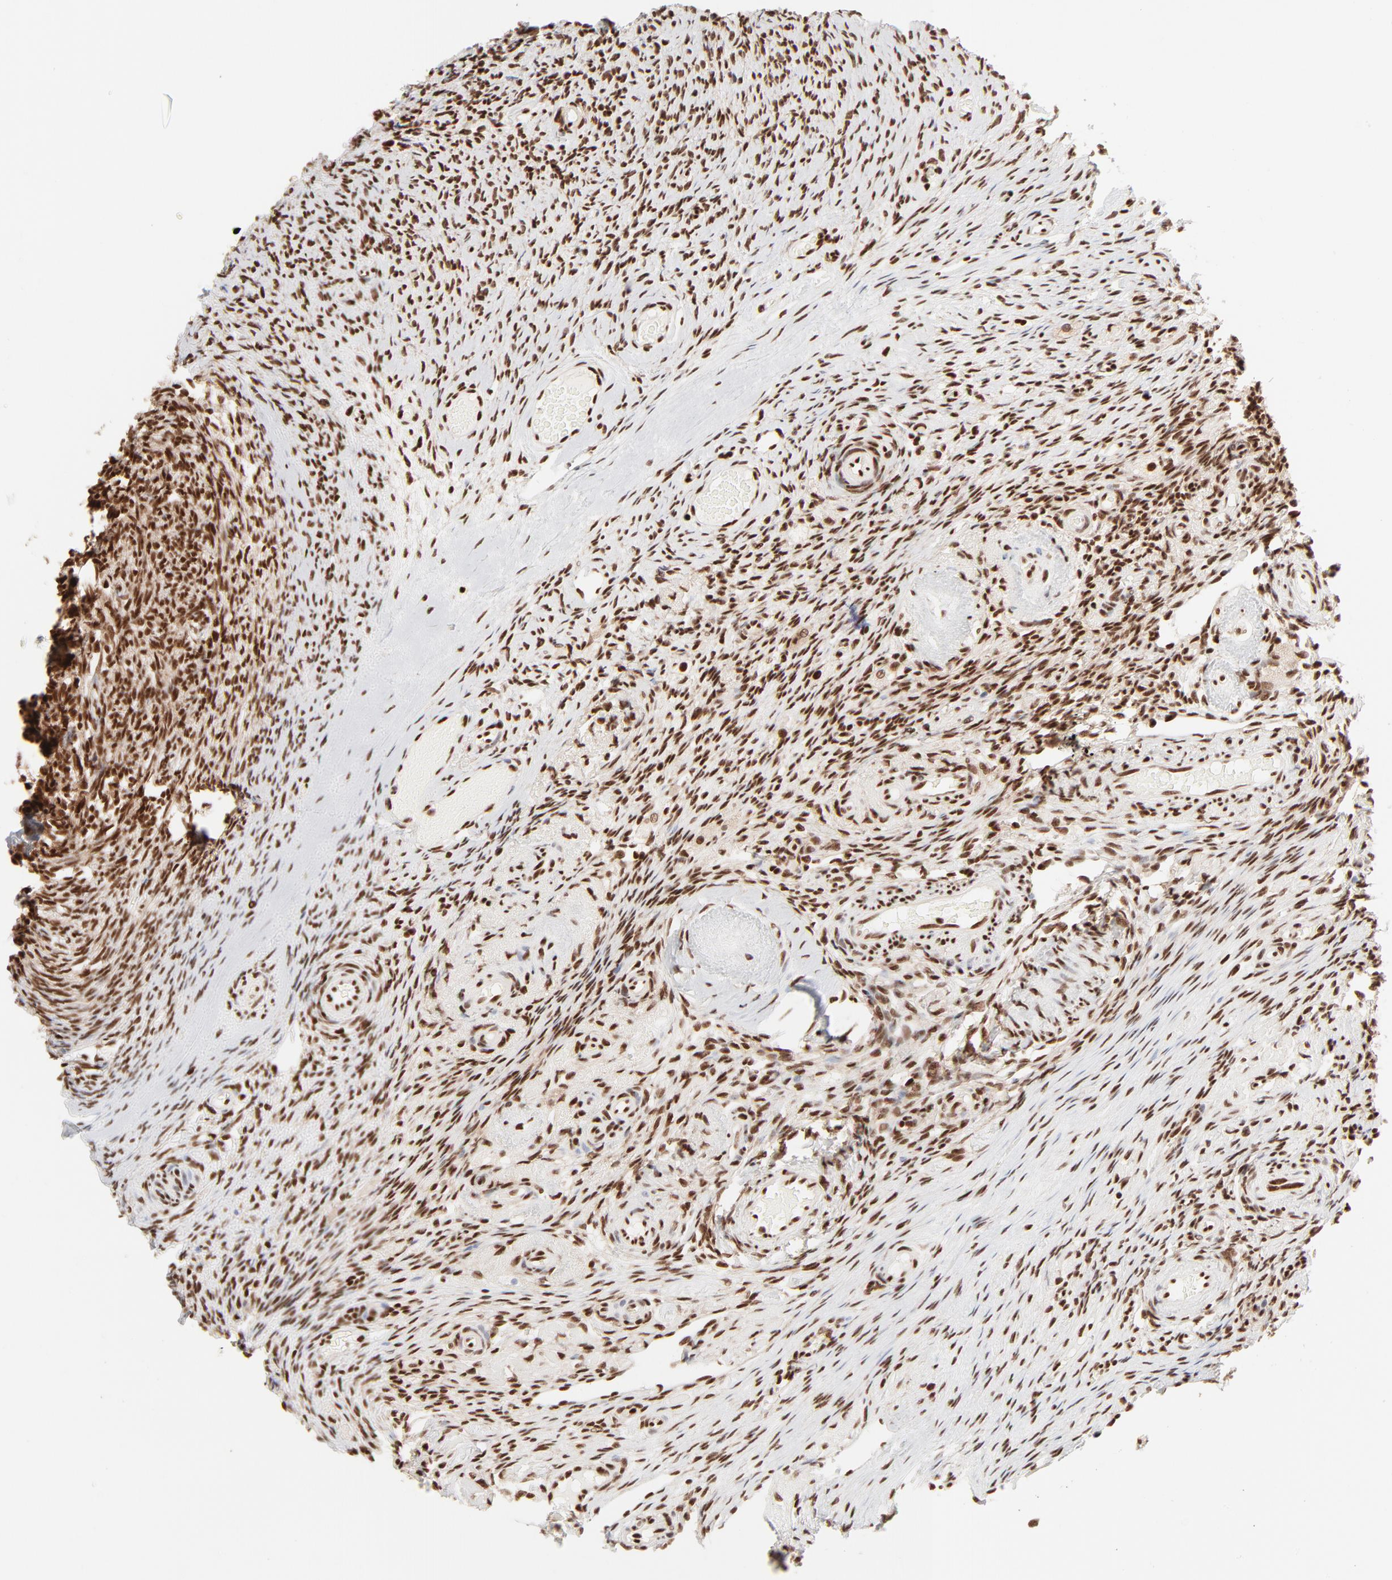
{"staining": {"intensity": "strong", "quantity": ">75%", "location": "nuclear"}, "tissue": "ovary", "cell_type": "Ovarian stroma cells", "image_type": "normal", "snomed": [{"axis": "morphology", "description": "Normal tissue, NOS"}, {"axis": "topography", "description": "Ovary"}], "caption": "This is a micrograph of immunohistochemistry staining of benign ovary, which shows strong expression in the nuclear of ovarian stroma cells.", "gene": "TARDBP", "patient": {"sex": "female", "age": 60}}